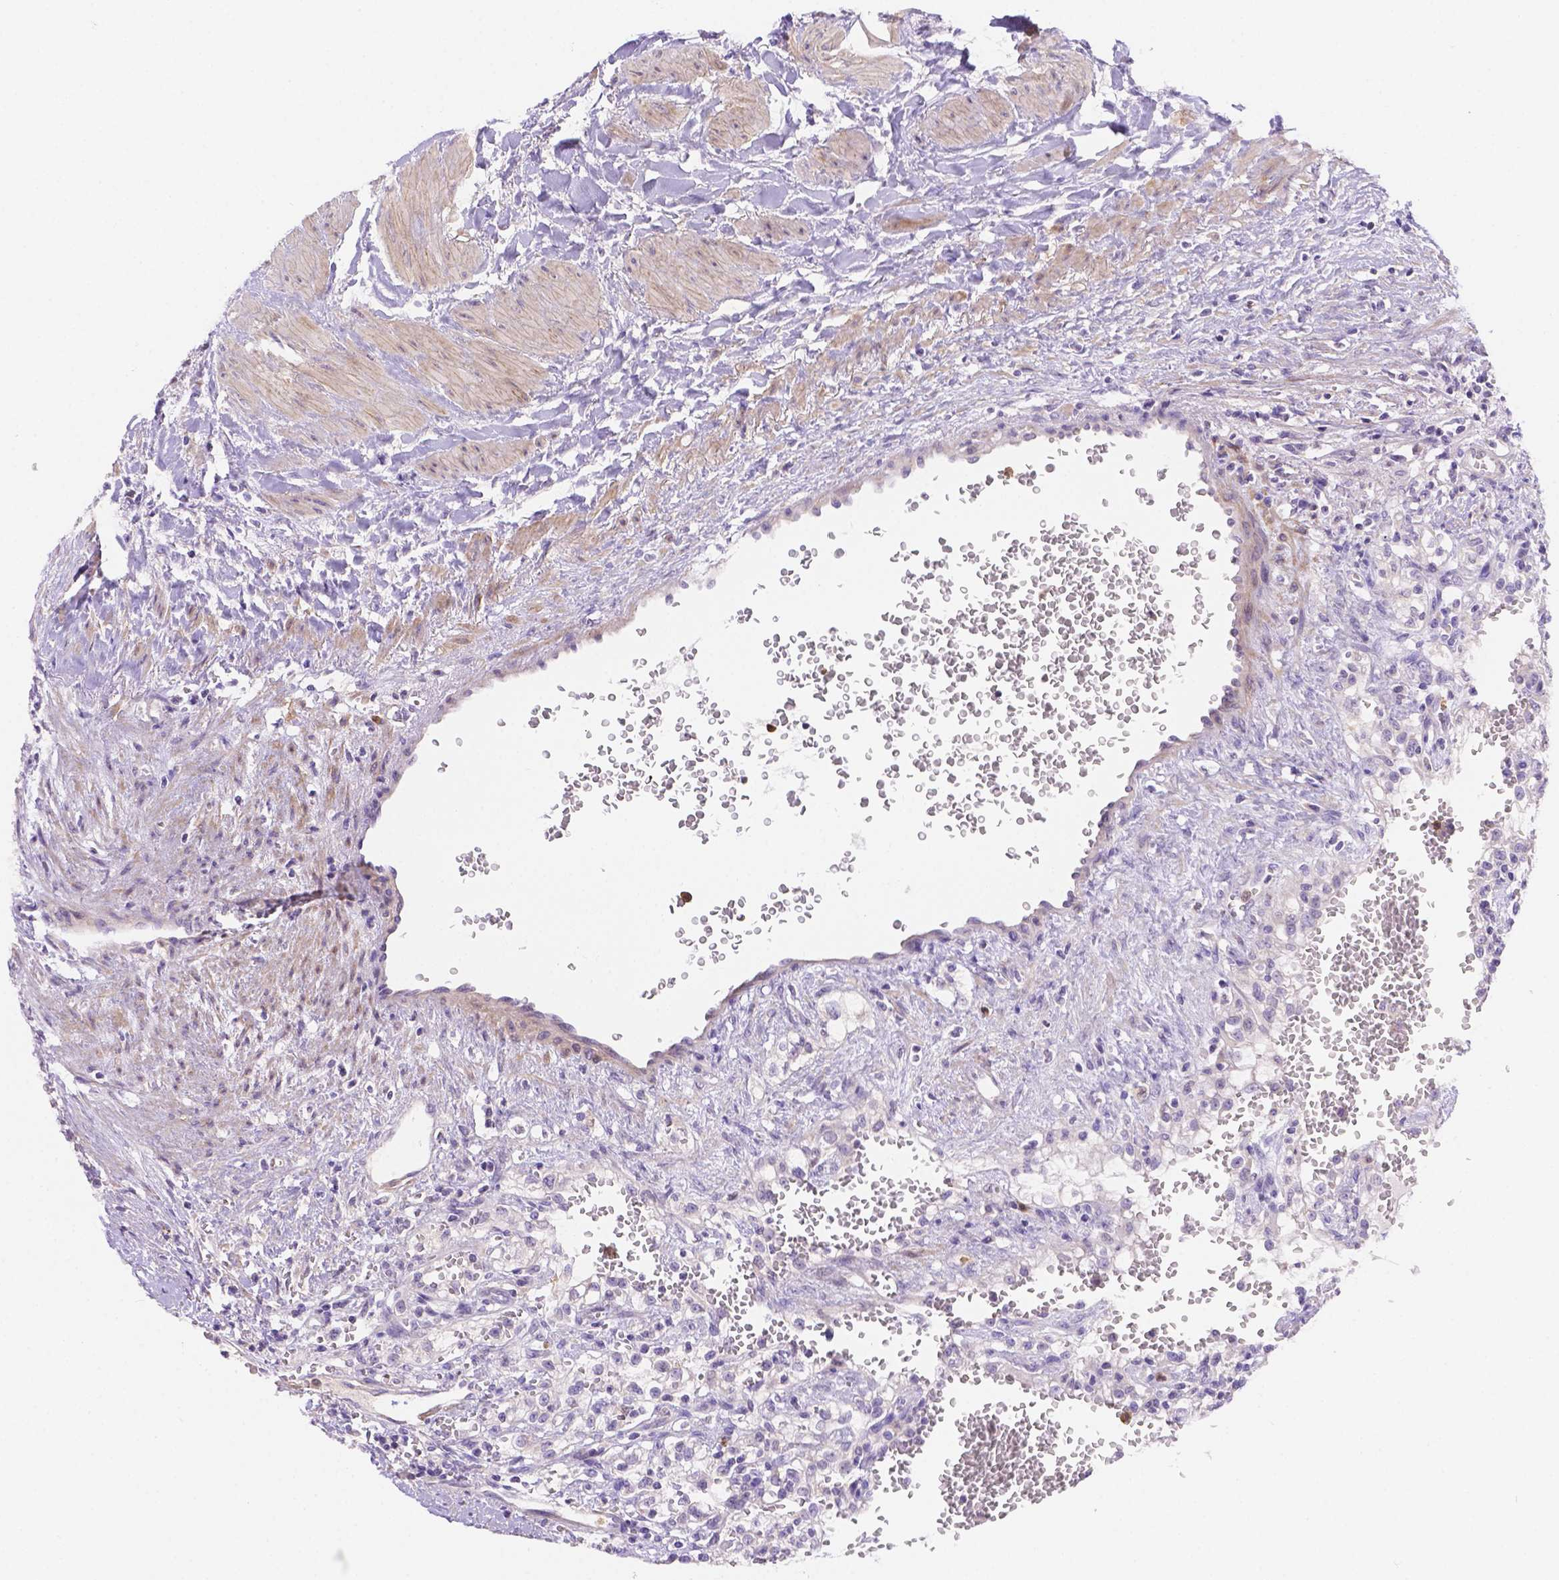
{"staining": {"intensity": "negative", "quantity": "none", "location": "none"}, "tissue": "renal cancer", "cell_type": "Tumor cells", "image_type": "cancer", "snomed": [{"axis": "morphology", "description": "Adenocarcinoma, NOS"}, {"axis": "topography", "description": "Kidney"}], "caption": "Immunohistochemistry (IHC) photomicrograph of neoplastic tissue: renal cancer stained with DAB exhibits no significant protein expression in tumor cells.", "gene": "NXPE2", "patient": {"sex": "female", "age": 74}}